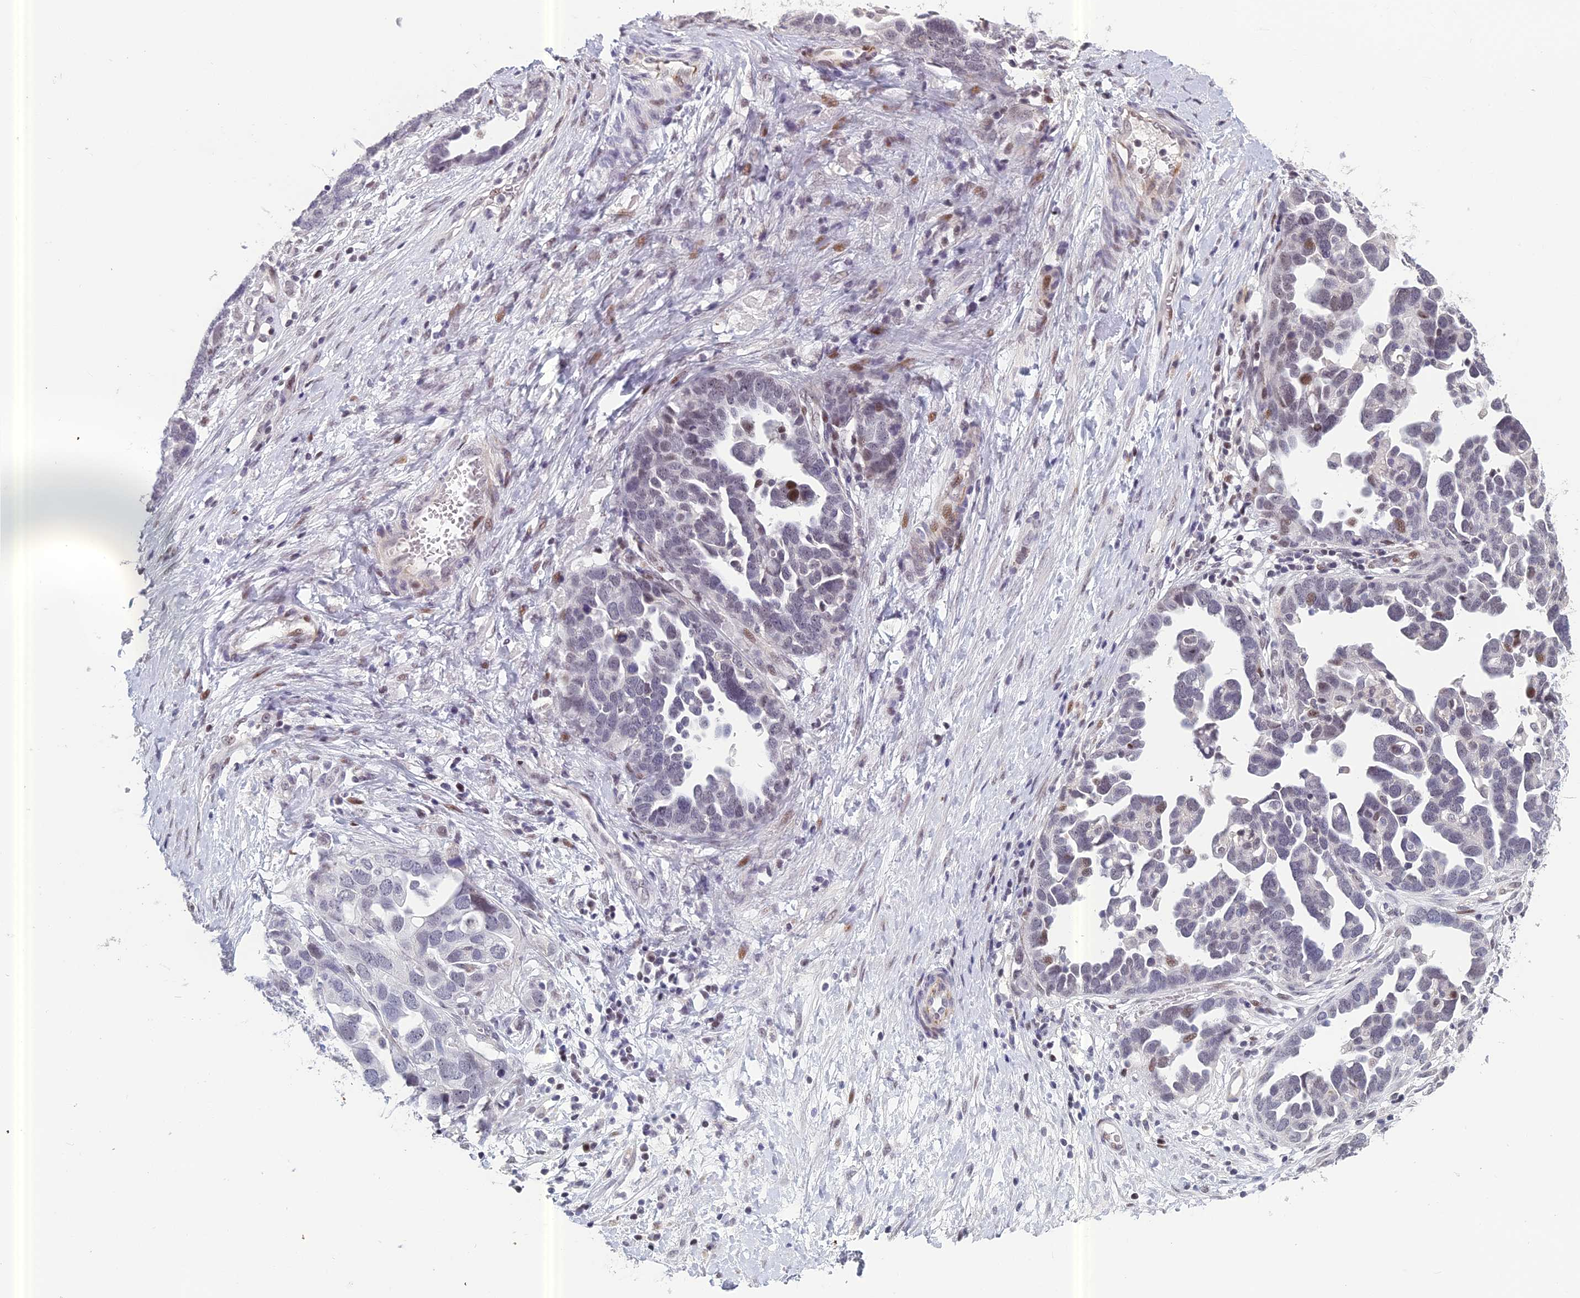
{"staining": {"intensity": "moderate", "quantity": "<25%", "location": "nuclear"}, "tissue": "ovarian cancer", "cell_type": "Tumor cells", "image_type": "cancer", "snomed": [{"axis": "morphology", "description": "Cystadenocarcinoma, serous, NOS"}, {"axis": "topography", "description": "Ovary"}], "caption": "Serous cystadenocarcinoma (ovarian) stained with immunohistochemistry reveals moderate nuclear staining in approximately <25% of tumor cells. (IHC, brightfield microscopy, high magnification).", "gene": "RGS17", "patient": {"sex": "female", "age": 54}}